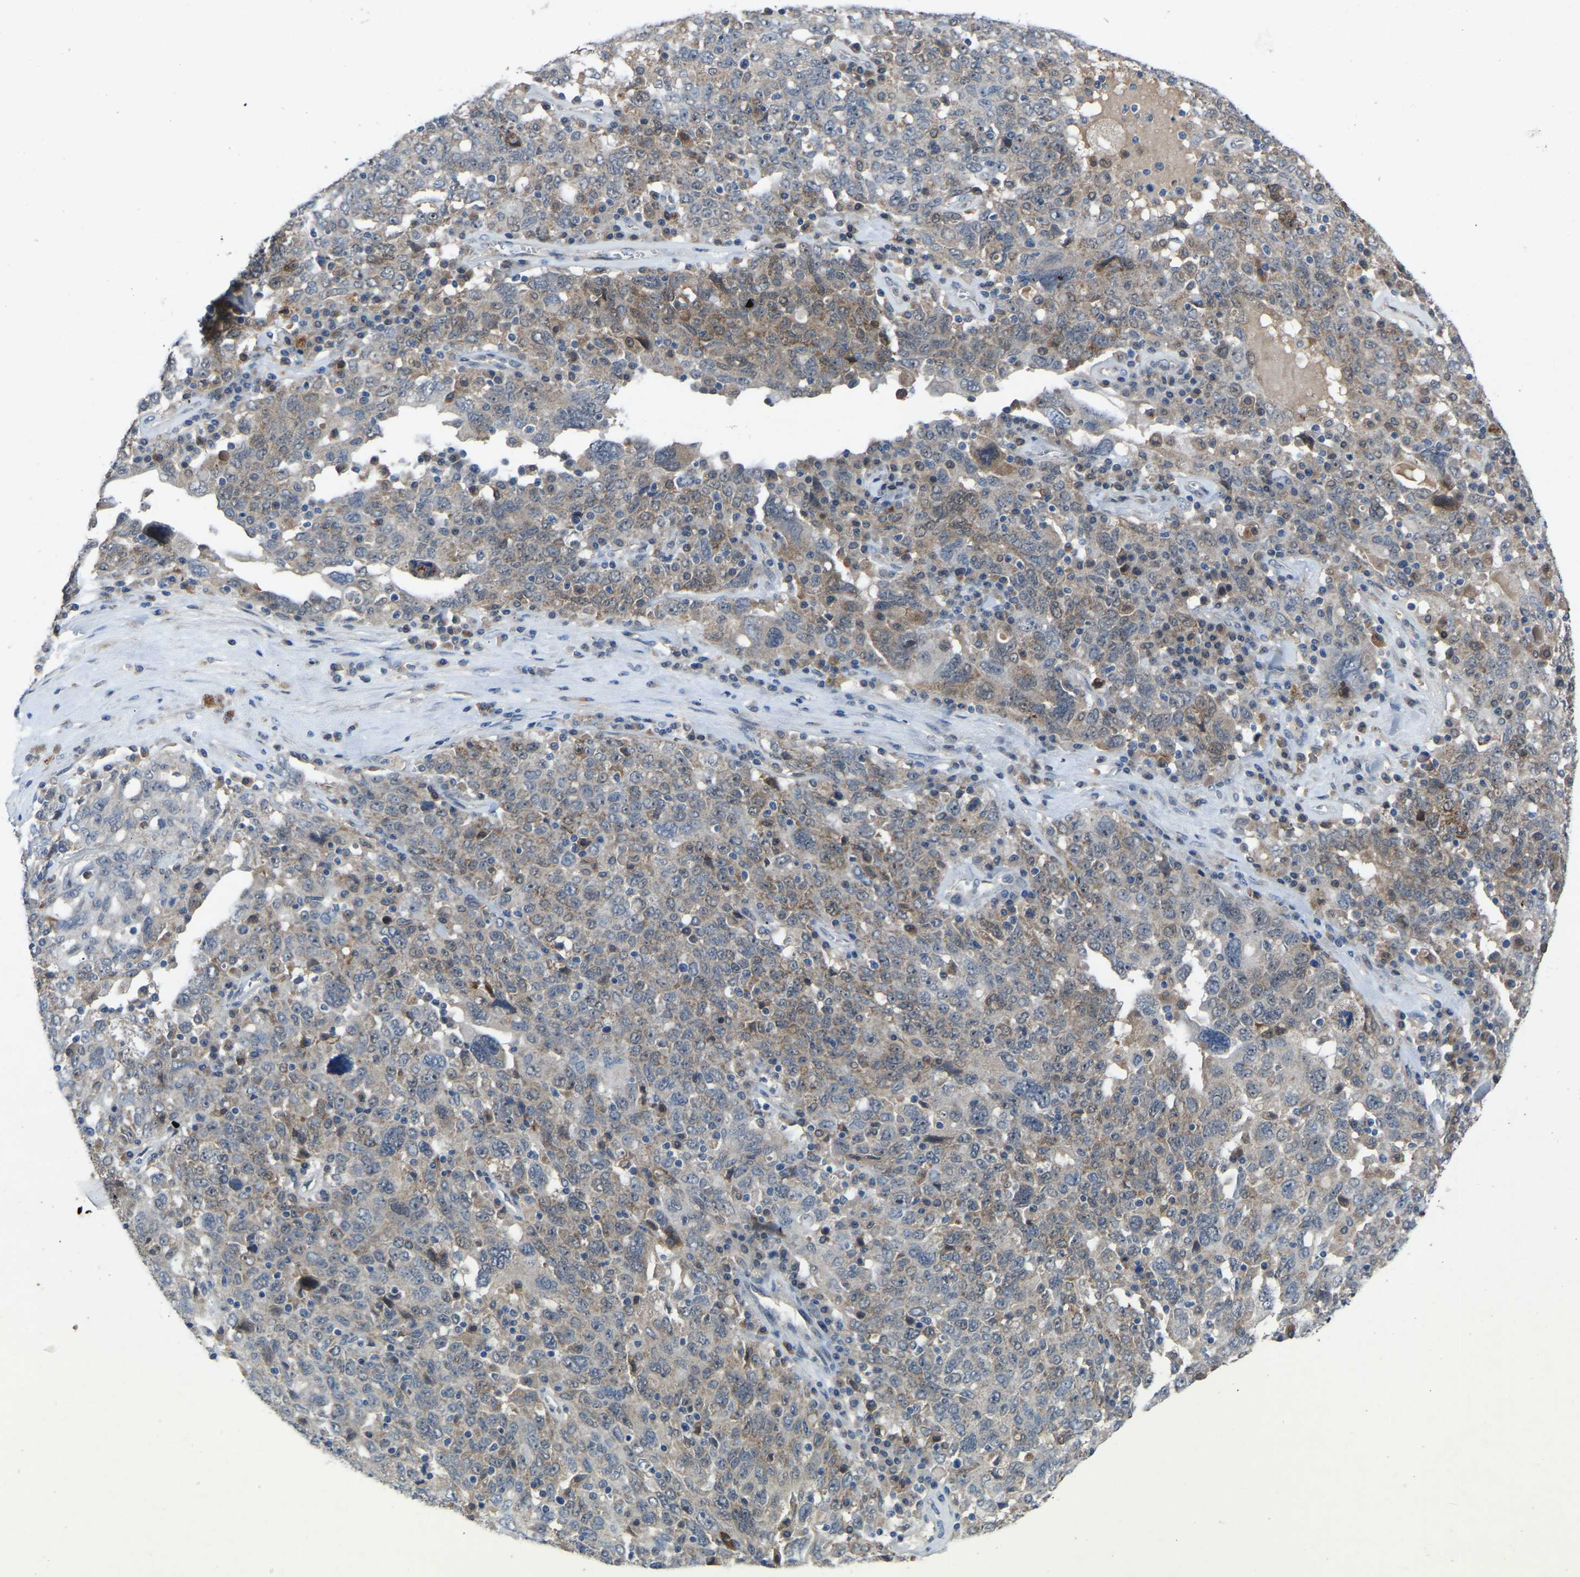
{"staining": {"intensity": "weak", "quantity": "<25%", "location": "cytoplasmic/membranous"}, "tissue": "ovarian cancer", "cell_type": "Tumor cells", "image_type": "cancer", "snomed": [{"axis": "morphology", "description": "Carcinoma, endometroid"}, {"axis": "topography", "description": "Ovary"}], "caption": "DAB (3,3'-diaminobenzidine) immunohistochemical staining of endometroid carcinoma (ovarian) reveals no significant staining in tumor cells. (DAB (3,3'-diaminobenzidine) IHC, high magnification).", "gene": "FHIT", "patient": {"sex": "female", "age": 62}}